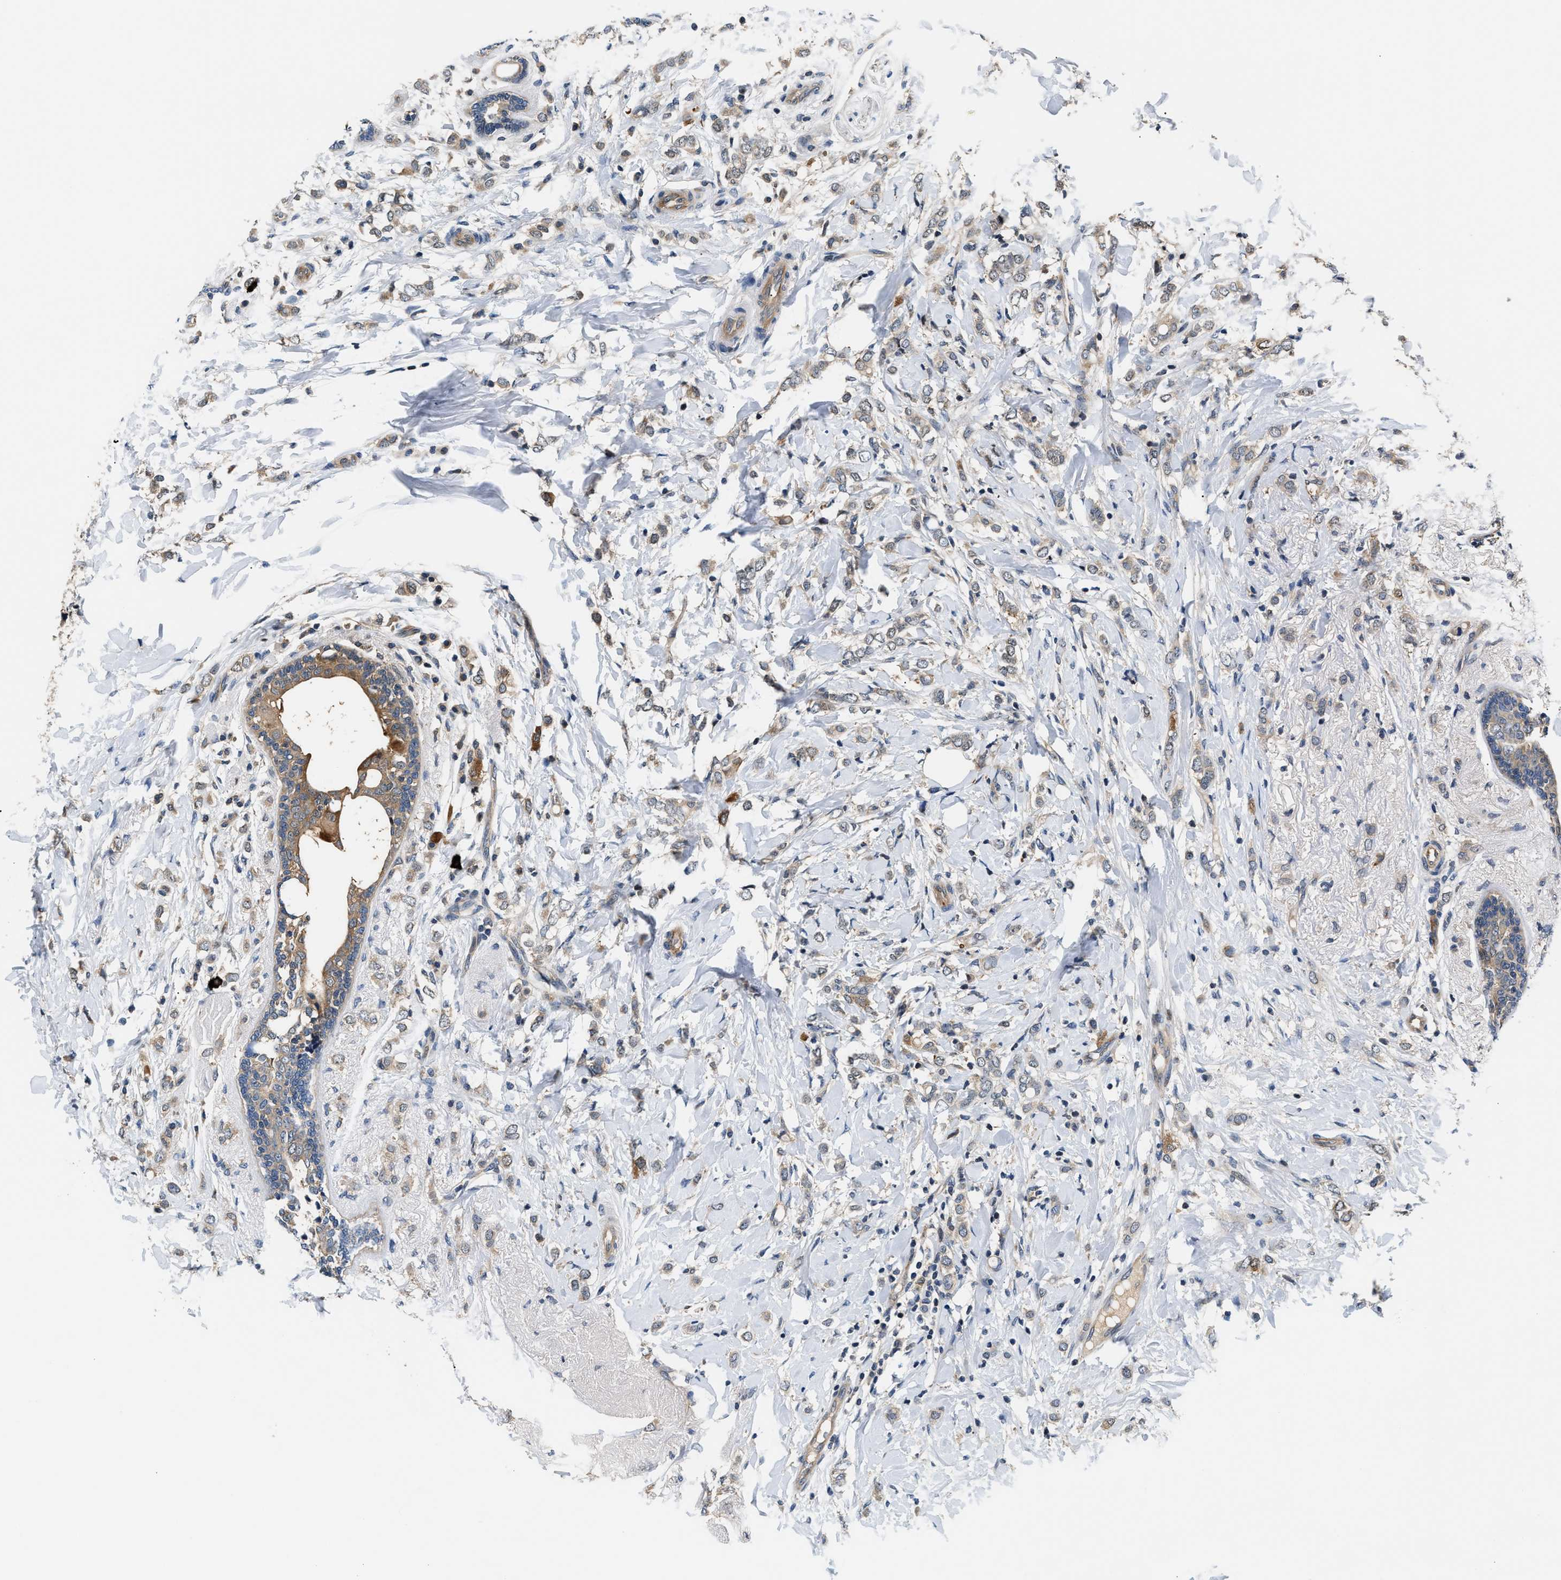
{"staining": {"intensity": "weak", "quantity": "<25%", "location": "cytoplasmic/membranous"}, "tissue": "breast cancer", "cell_type": "Tumor cells", "image_type": "cancer", "snomed": [{"axis": "morphology", "description": "Normal tissue, NOS"}, {"axis": "morphology", "description": "Lobular carcinoma"}, {"axis": "topography", "description": "Breast"}], "caption": "A histopathology image of human breast cancer (lobular carcinoma) is negative for staining in tumor cells.", "gene": "TUT7", "patient": {"sex": "female", "age": 47}}